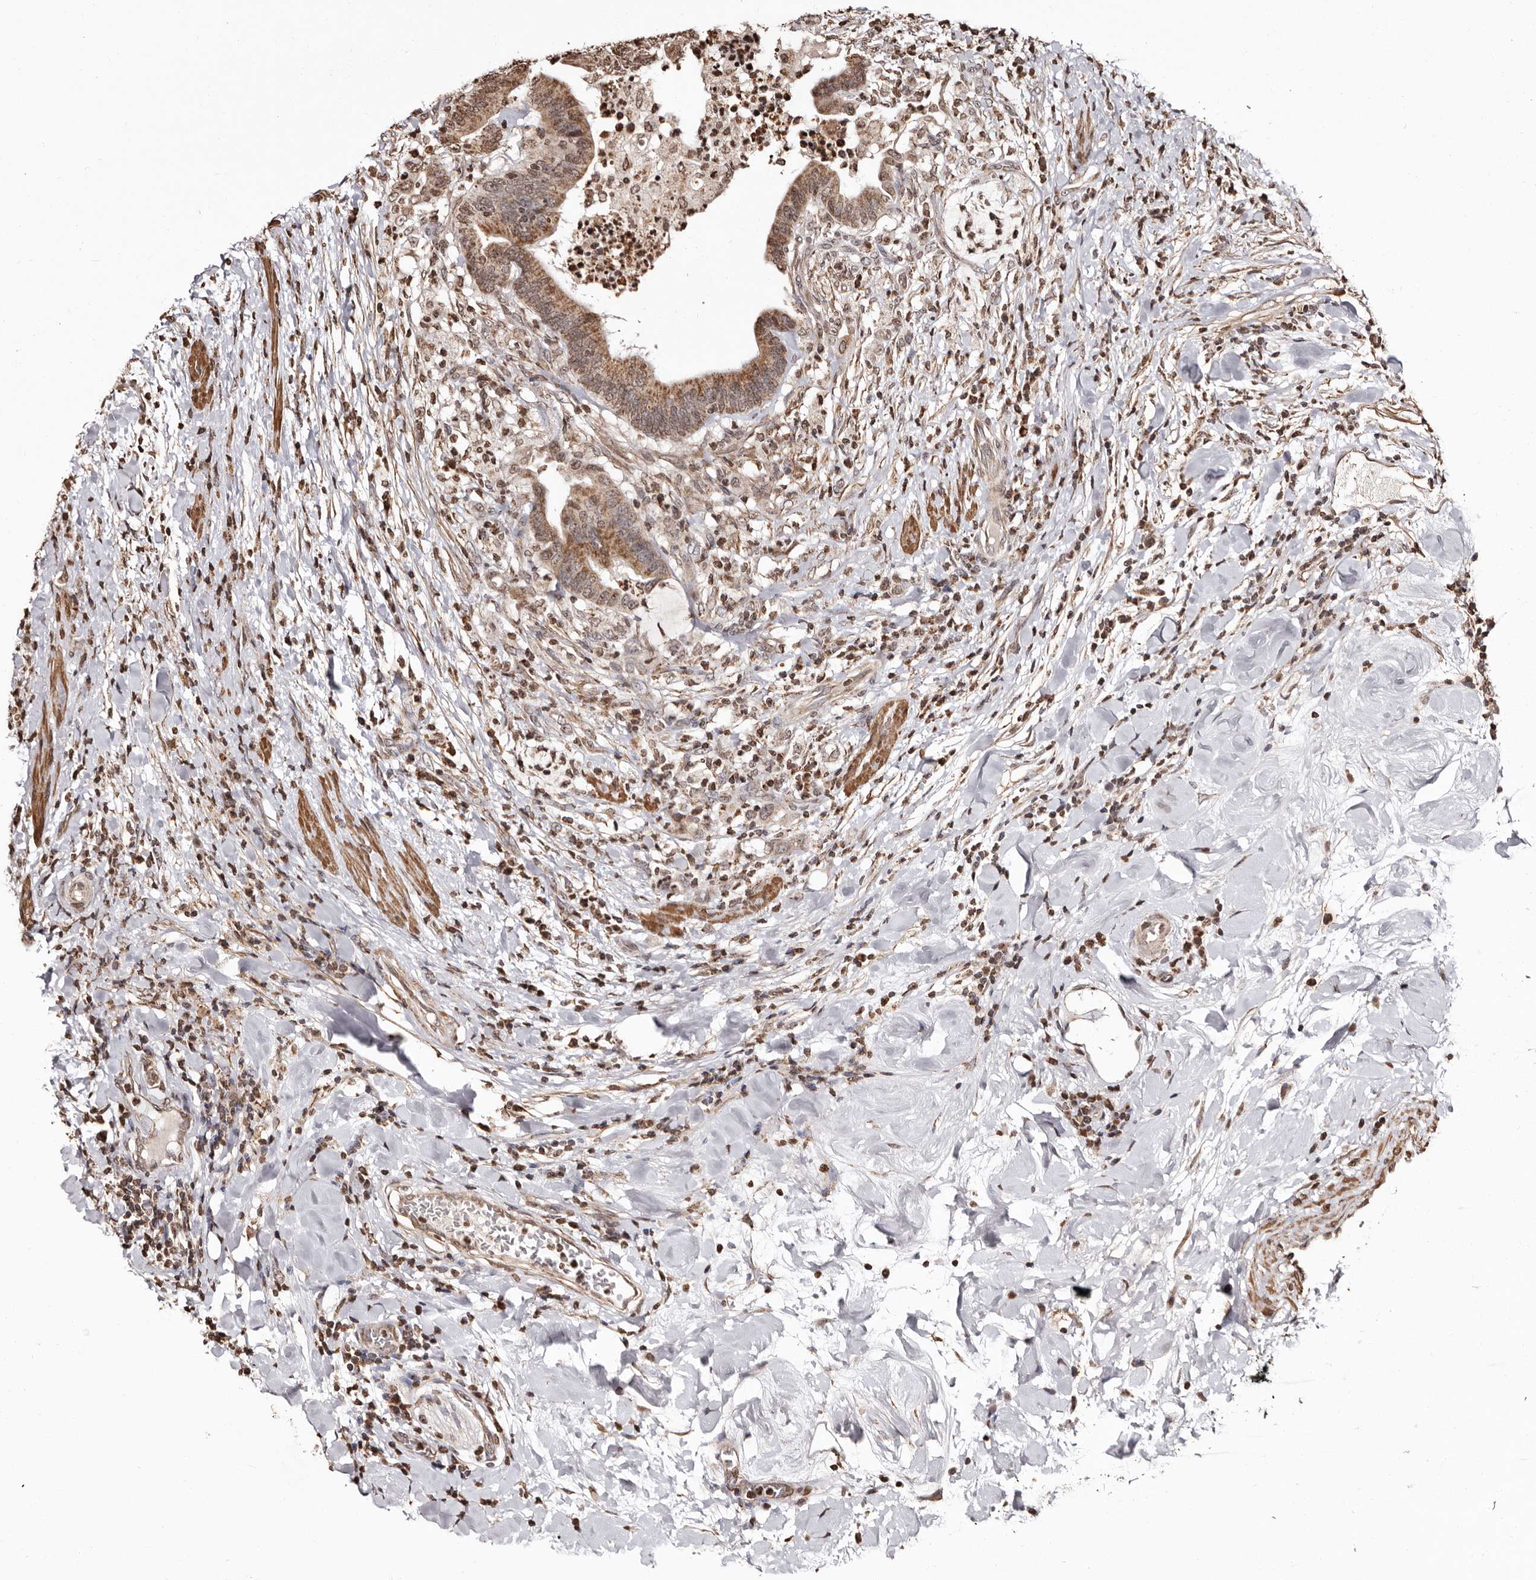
{"staining": {"intensity": "moderate", "quantity": ">75%", "location": "cytoplasmic/membranous"}, "tissue": "colorectal cancer", "cell_type": "Tumor cells", "image_type": "cancer", "snomed": [{"axis": "morphology", "description": "Adenocarcinoma, NOS"}, {"axis": "topography", "description": "Colon"}], "caption": "Colorectal adenocarcinoma stained with immunohistochemistry (IHC) demonstrates moderate cytoplasmic/membranous expression in about >75% of tumor cells.", "gene": "CCDC190", "patient": {"sex": "female", "age": 66}}